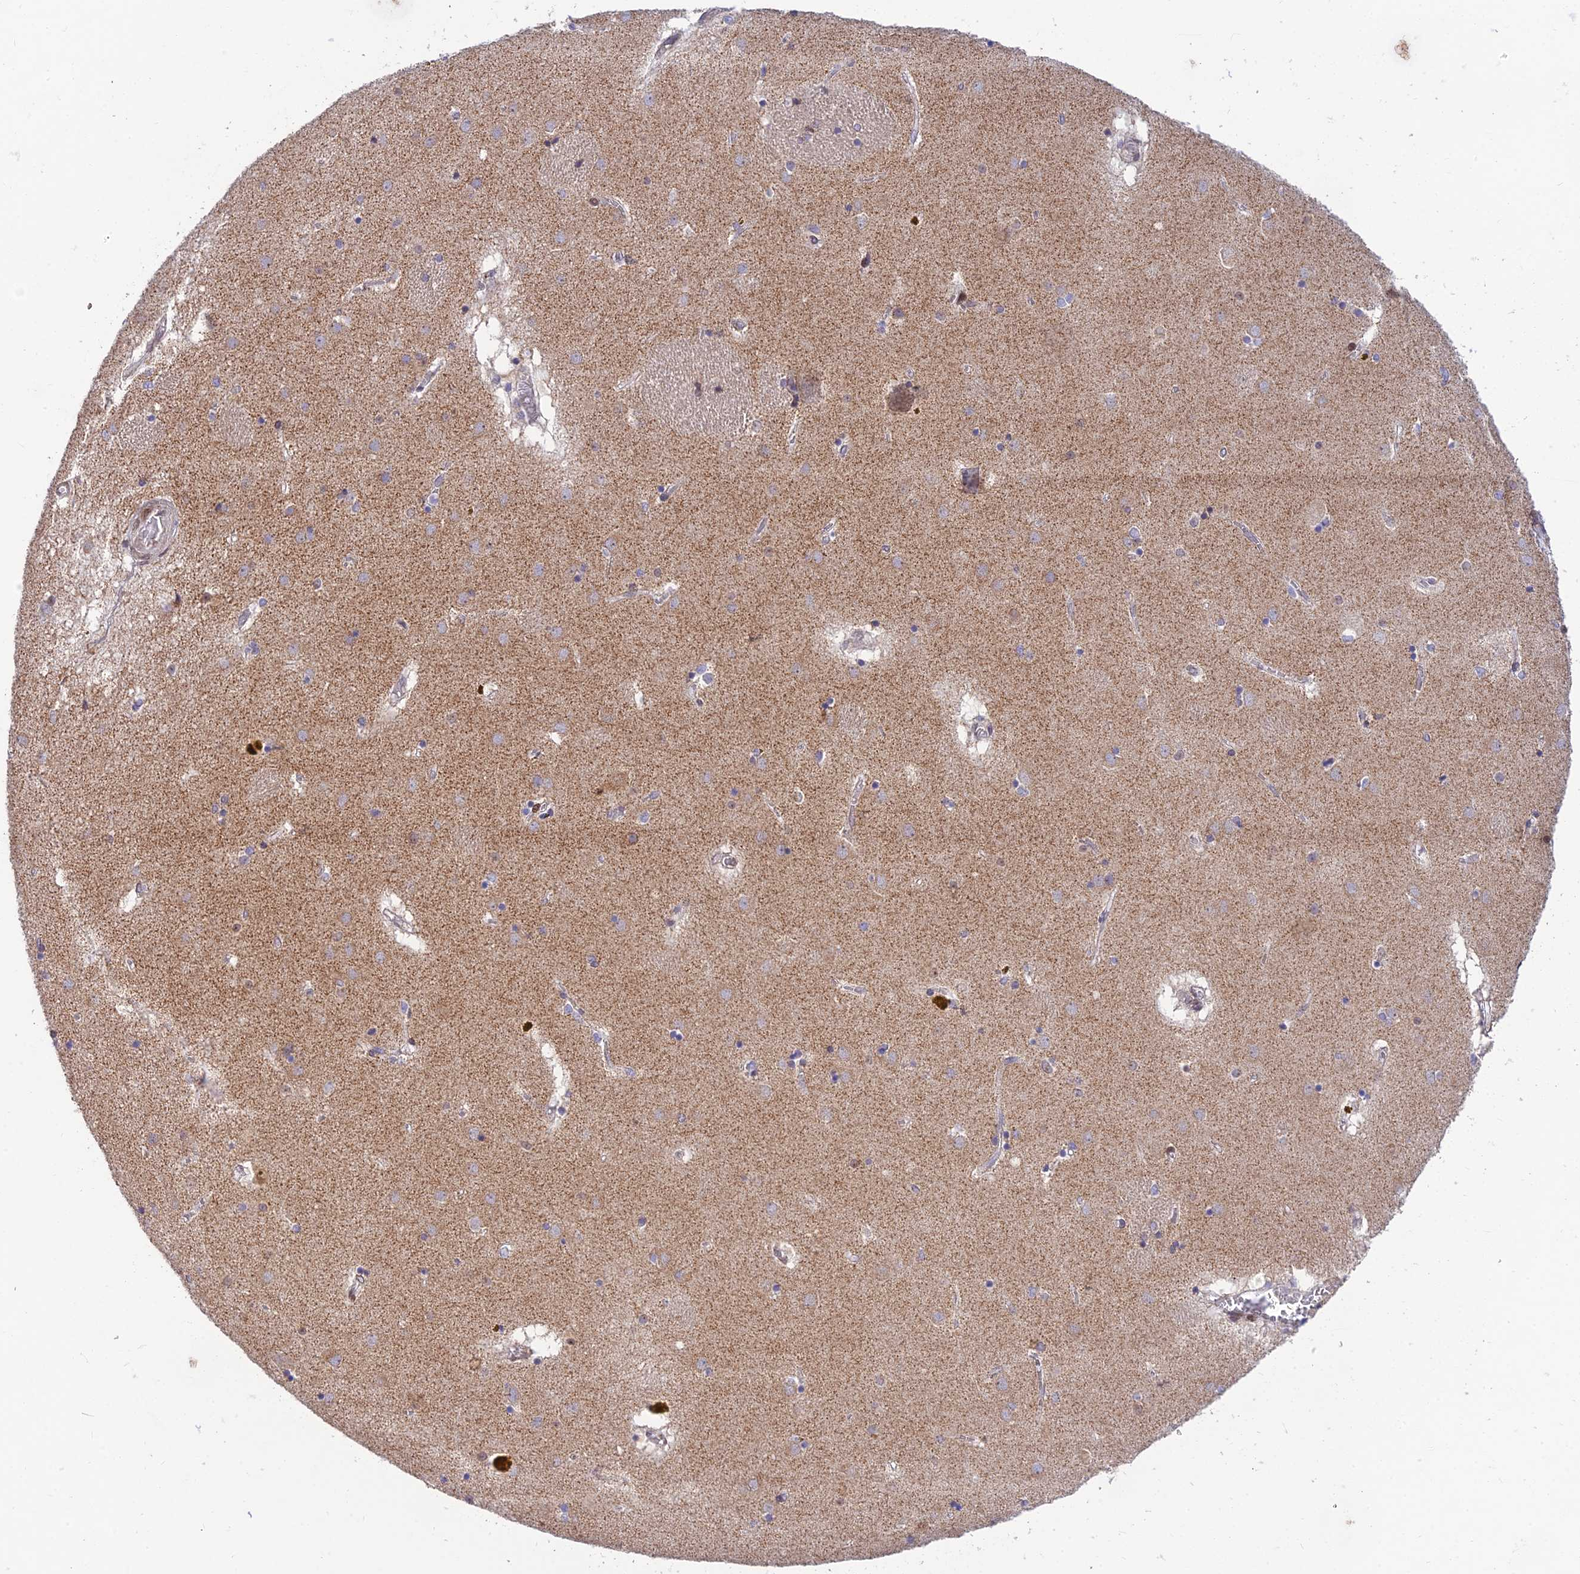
{"staining": {"intensity": "negative", "quantity": "none", "location": "none"}, "tissue": "caudate", "cell_type": "Glial cells", "image_type": "normal", "snomed": [{"axis": "morphology", "description": "Normal tissue, NOS"}, {"axis": "topography", "description": "Lateral ventricle wall"}], "caption": "IHC of benign human caudate displays no positivity in glial cells.", "gene": "MGAT2", "patient": {"sex": "male", "age": 70}}